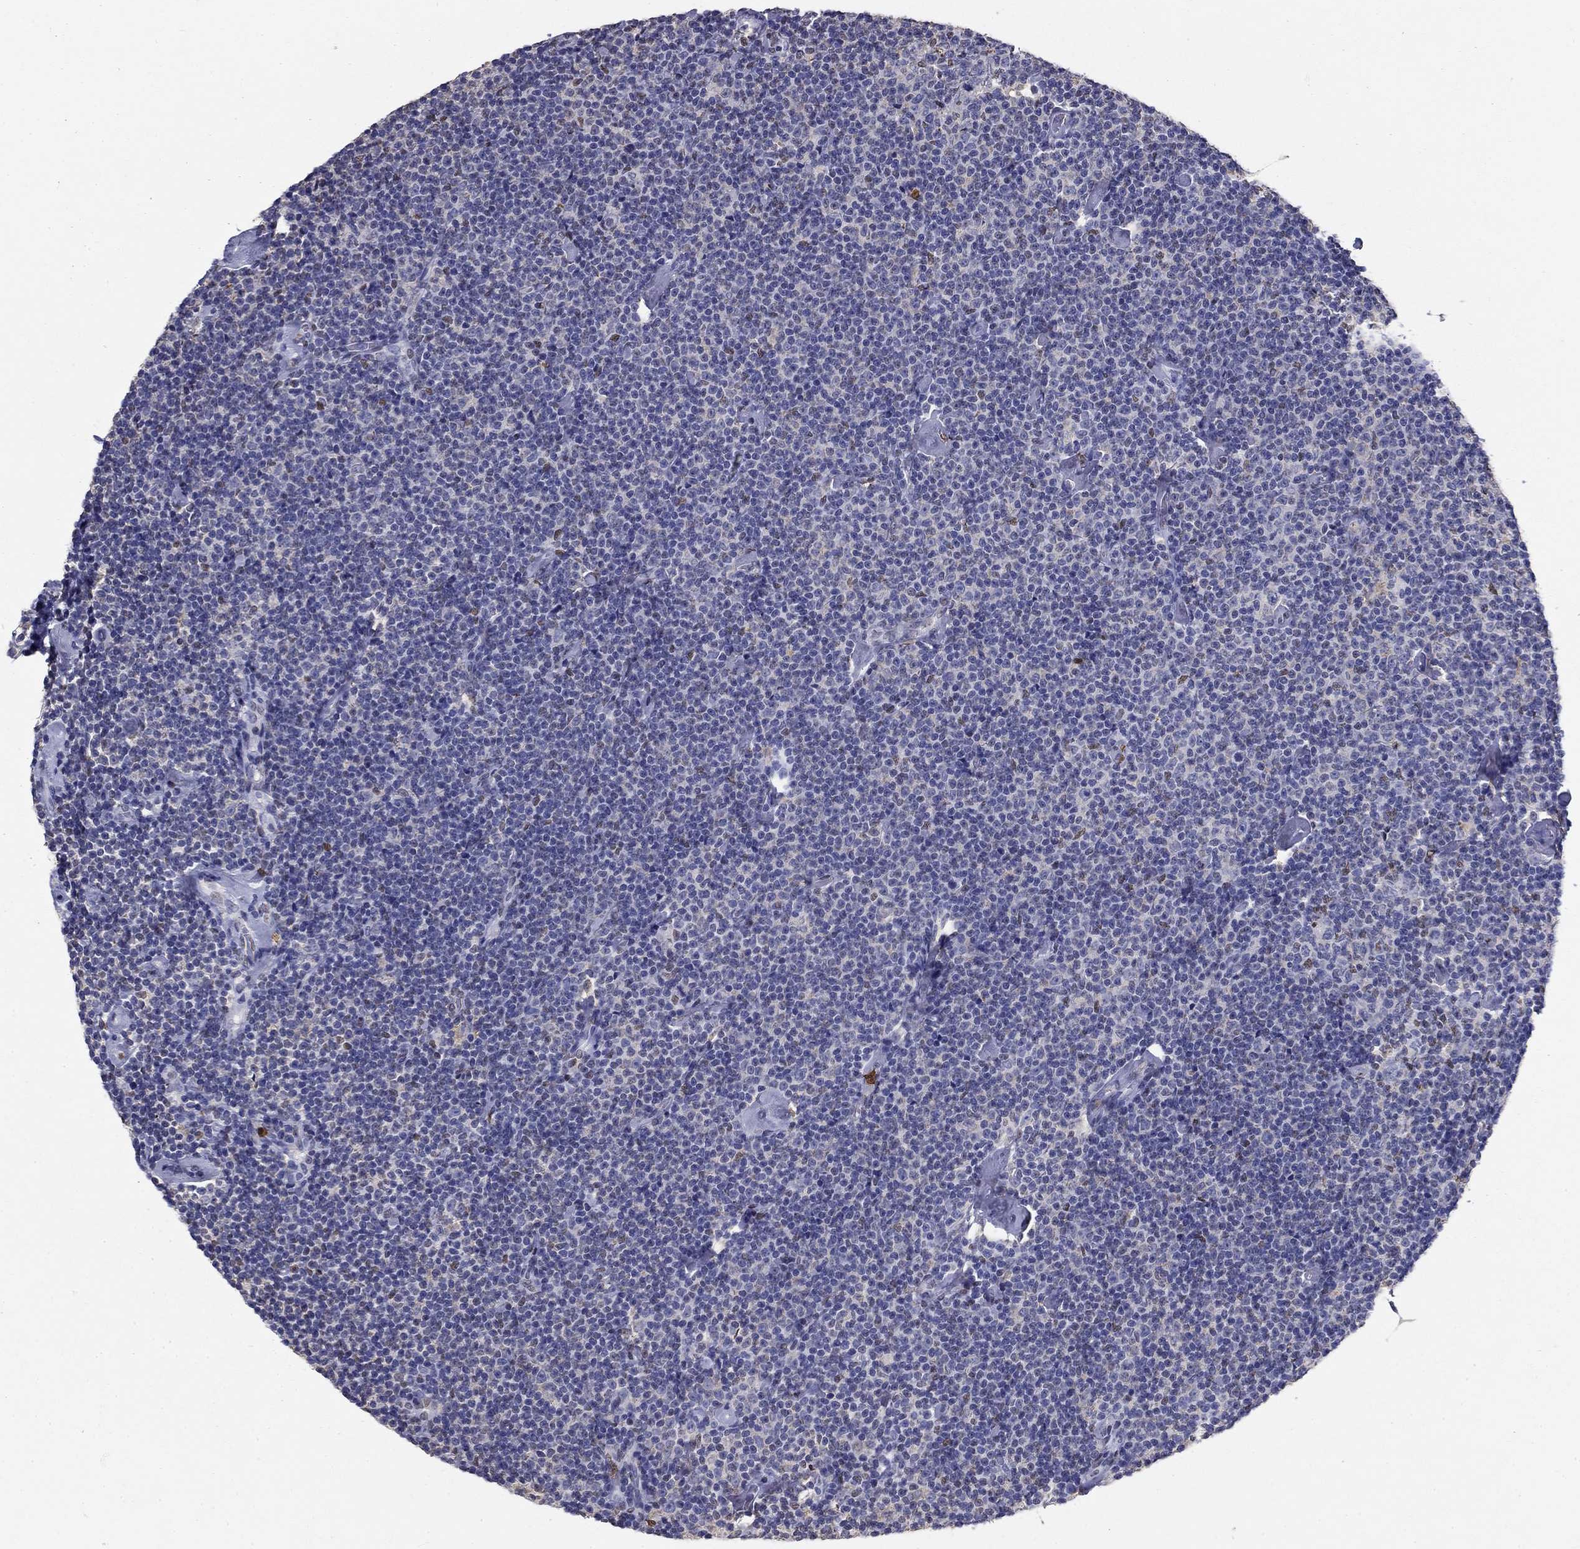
{"staining": {"intensity": "negative", "quantity": "none", "location": "none"}, "tissue": "lymphoma", "cell_type": "Tumor cells", "image_type": "cancer", "snomed": [{"axis": "morphology", "description": "Malignant lymphoma, non-Hodgkin's type, Low grade"}, {"axis": "topography", "description": "Lymph node"}], "caption": "This is a micrograph of IHC staining of lymphoma, which shows no positivity in tumor cells.", "gene": "IGSF8", "patient": {"sex": "male", "age": 81}}